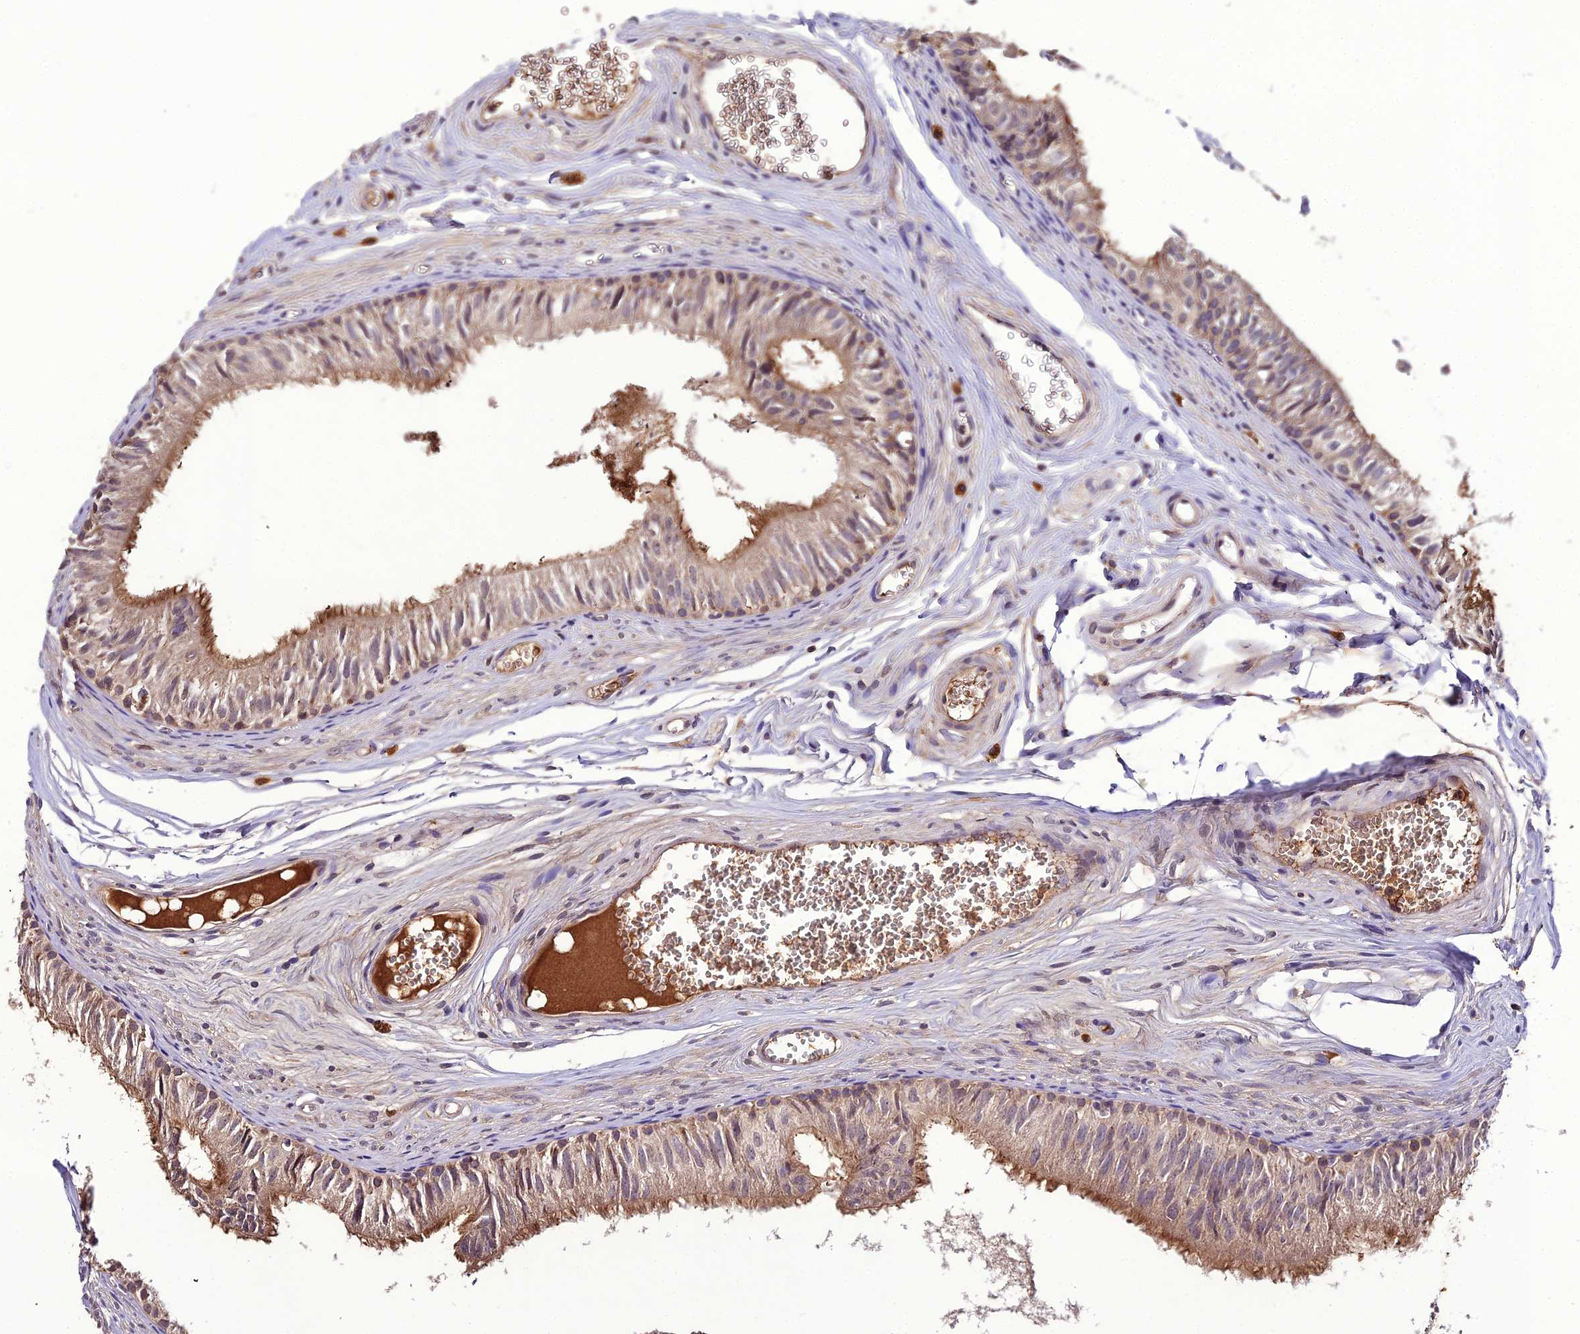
{"staining": {"intensity": "moderate", "quantity": ">75%", "location": "cytoplasmic/membranous"}, "tissue": "epididymis", "cell_type": "Glandular cells", "image_type": "normal", "snomed": [{"axis": "morphology", "description": "Normal tissue, NOS"}, {"axis": "topography", "description": "Epididymis"}], "caption": "Moderate cytoplasmic/membranous staining is seen in approximately >75% of glandular cells in unremarkable epididymis.", "gene": "KCTD16", "patient": {"sex": "male", "age": 36}}